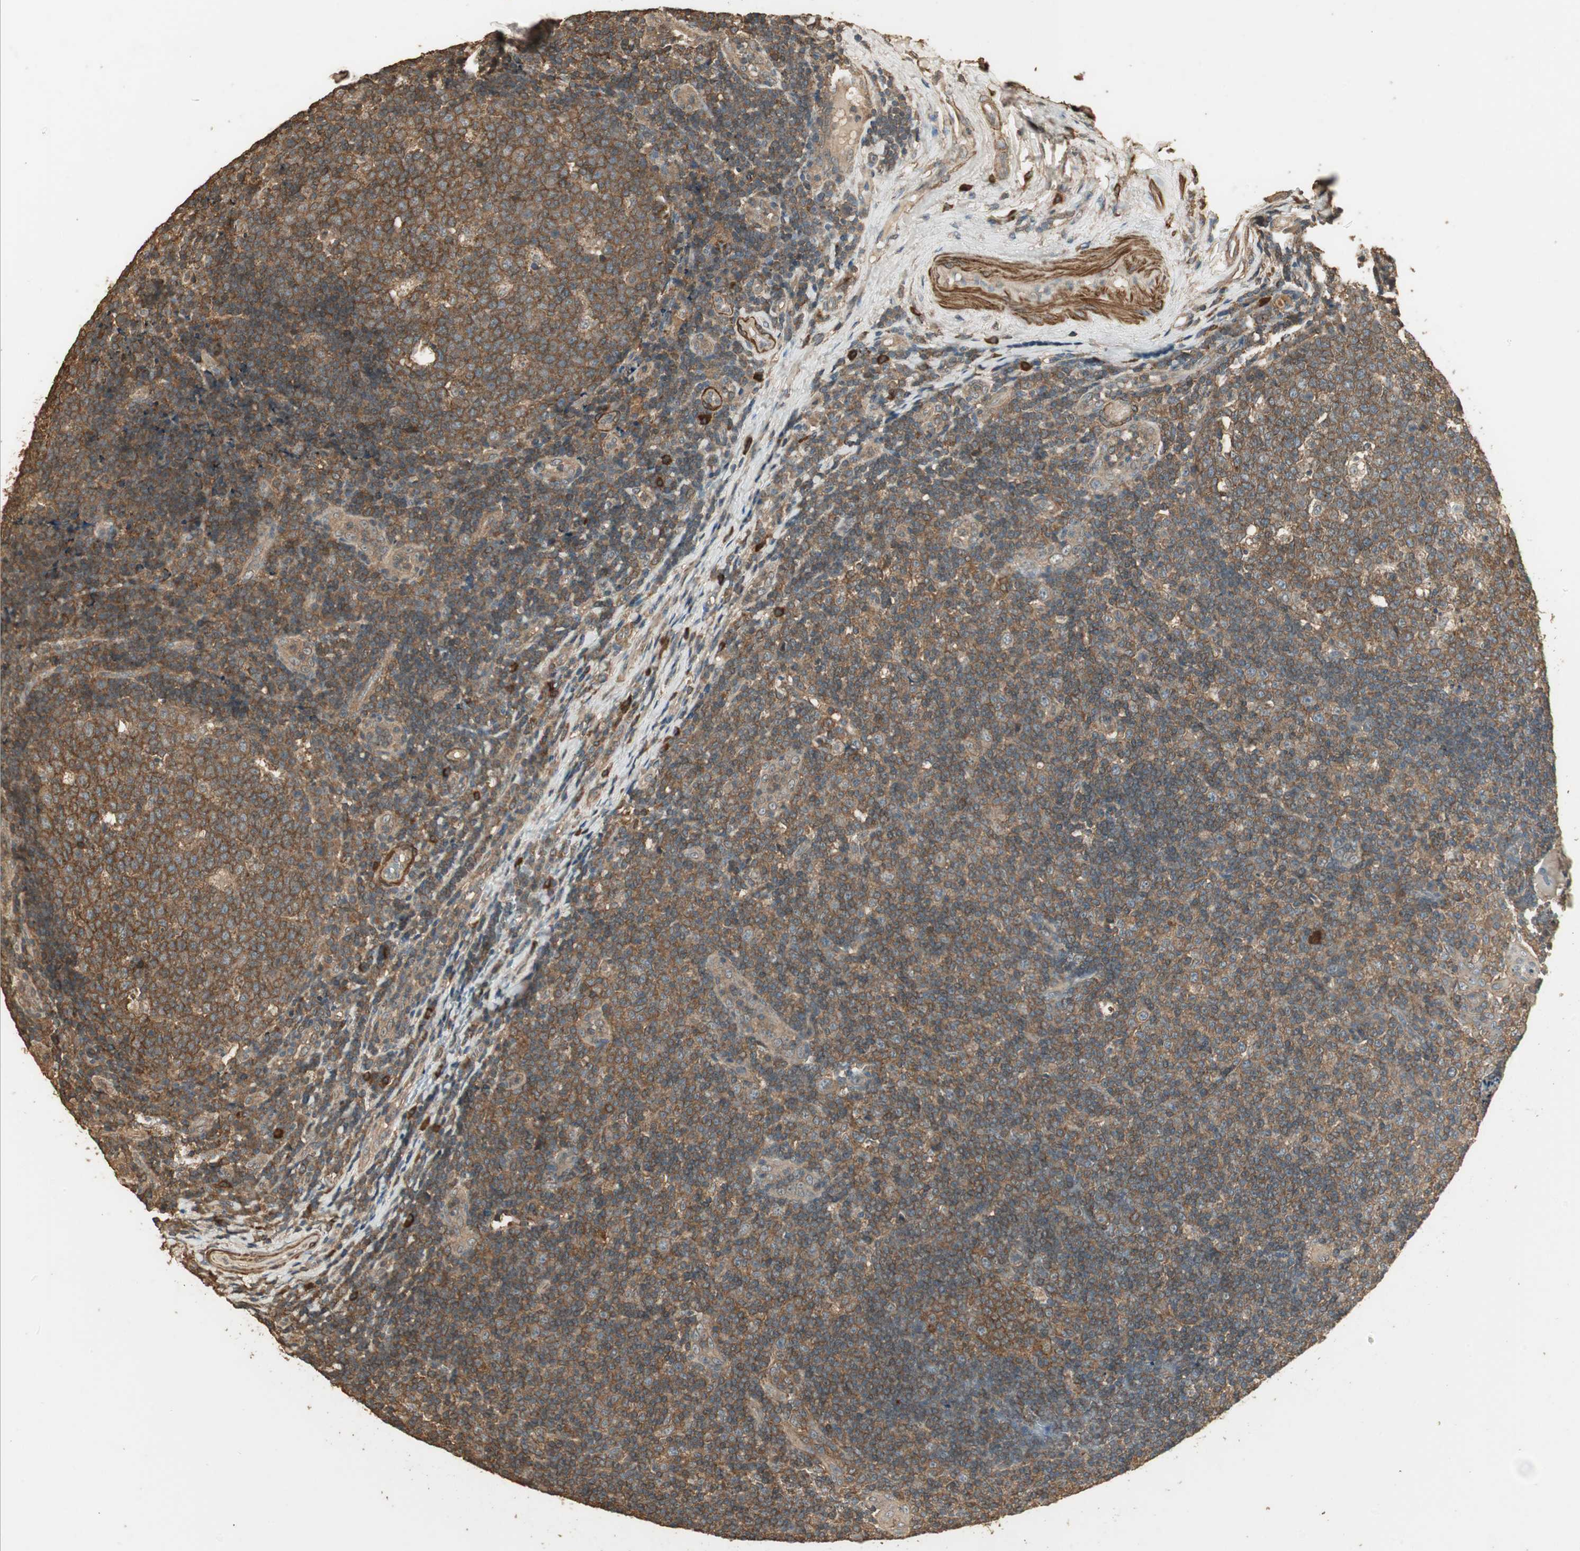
{"staining": {"intensity": "strong", "quantity": ">75%", "location": "cytoplasmic/membranous"}, "tissue": "tonsil", "cell_type": "Germinal center cells", "image_type": "normal", "snomed": [{"axis": "morphology", "description": "Normal tissue, NOS"}, {"axis": "topography", "description": "Tonsil"}], "caption": "IHC photomicrograph of unremarkable tonsil stained for a protein (brown), which exhibits high levels of strong cytoplasmic/membranous expression in about >75% of germinal center cells.", "gene": "USP2", "patient": {"sex": "female", "age": 40}}